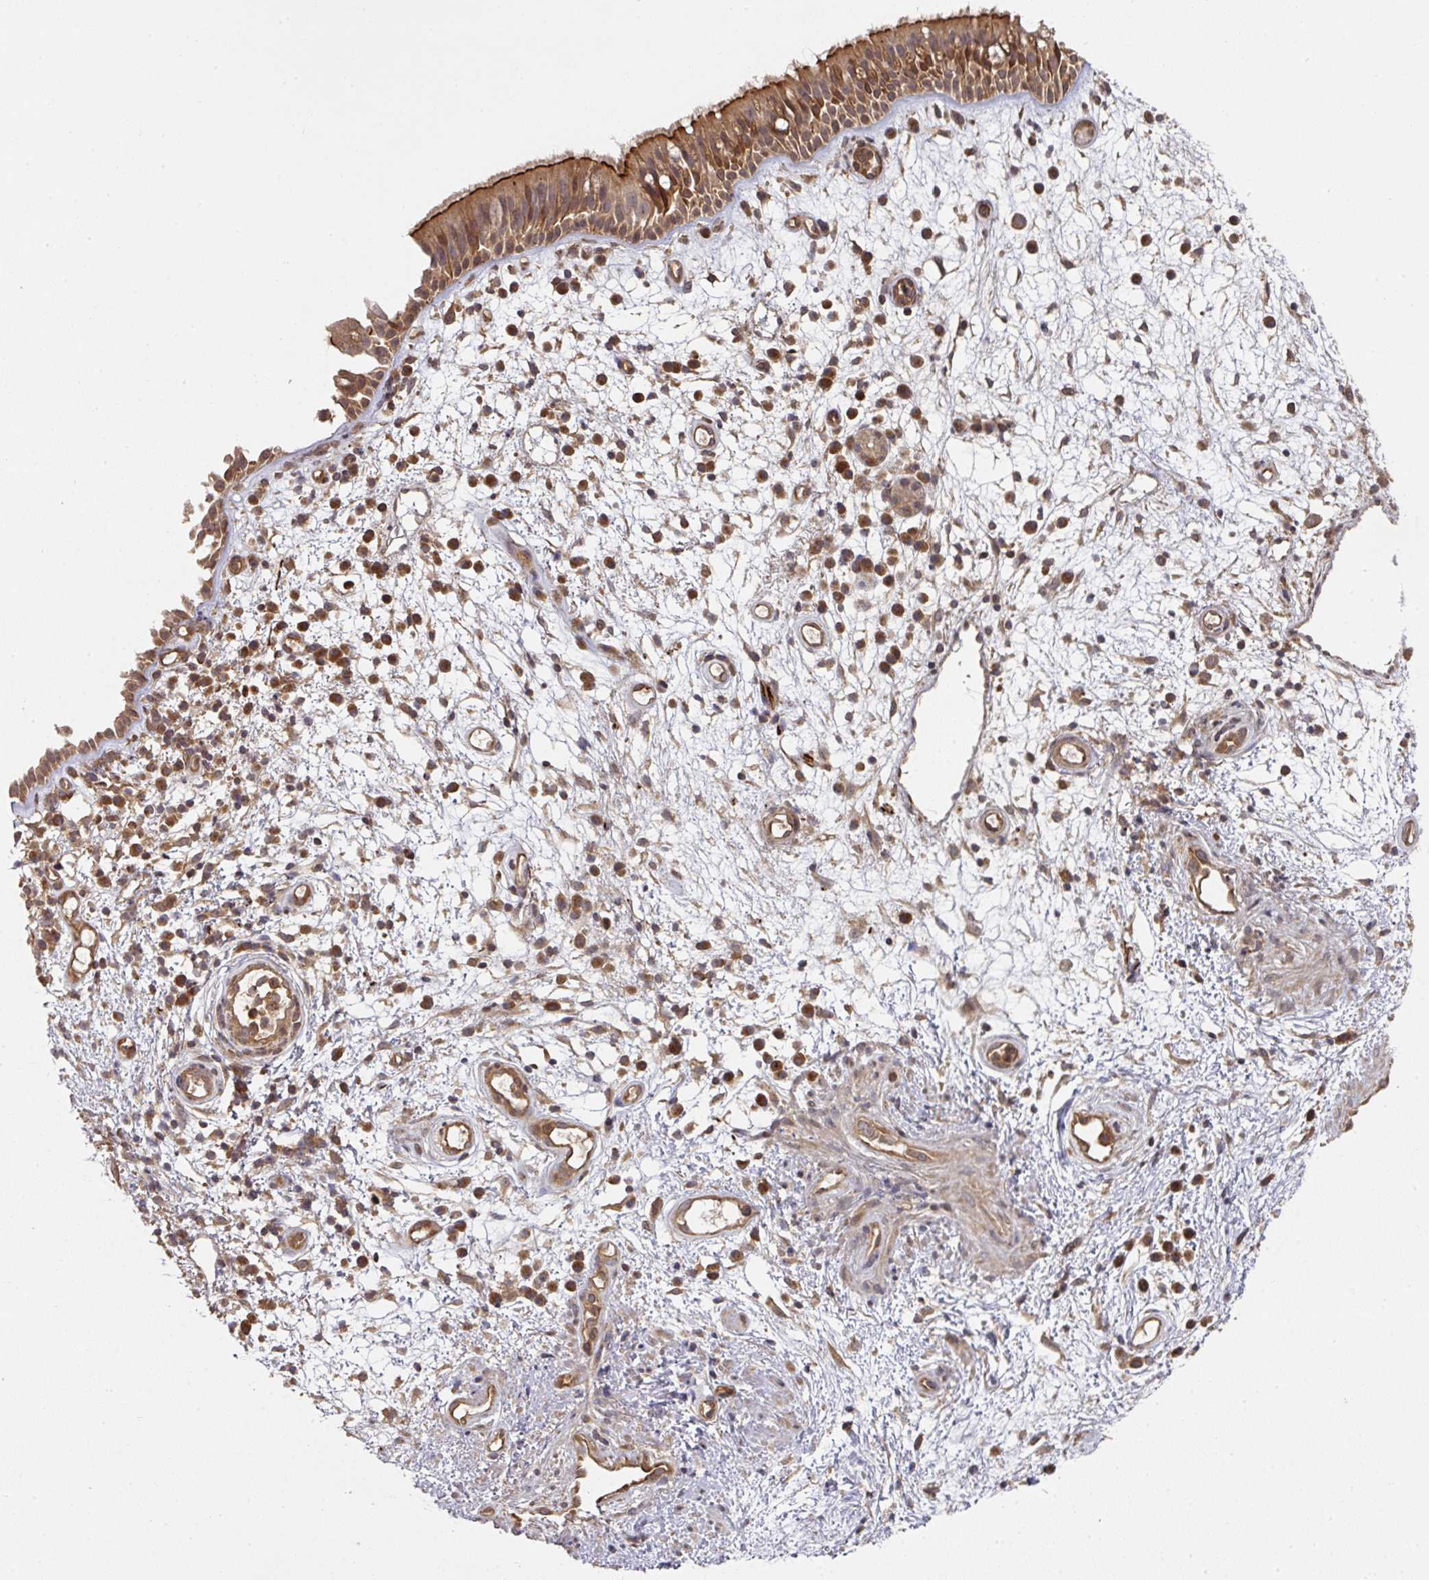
{"staining": {"intensity": "moderate", "quantity": ">75%", "location": "cytoplasmic/membranous"}, "tissue": "nasopharynx", "cell_type": "Respiratory epithelial cells", "image_type": "normal", "snomed": [{"axis": "morphology", "description": "Normal tissue, NOS"}, {"axis": "morphology", "description": "Inflammation, NOS"}, {"axis": "topography", "description": "Nasopharynx"}], "caption": "Immunohistochemistry staining of benign nasopharynx, which displays medium levels of moderate cytoplasmic/membranous positivity in approximately >75% of respiratory epithelial cells indicating moderate cytoplasmic/membranous protein positivity. The staining was performed using DAB (brown) for protein detection and nuclei were counterstained in hematoxylin (blue).", "gene": "EIF4EBP2", "patient": {"sex": "male", "age": 54}}